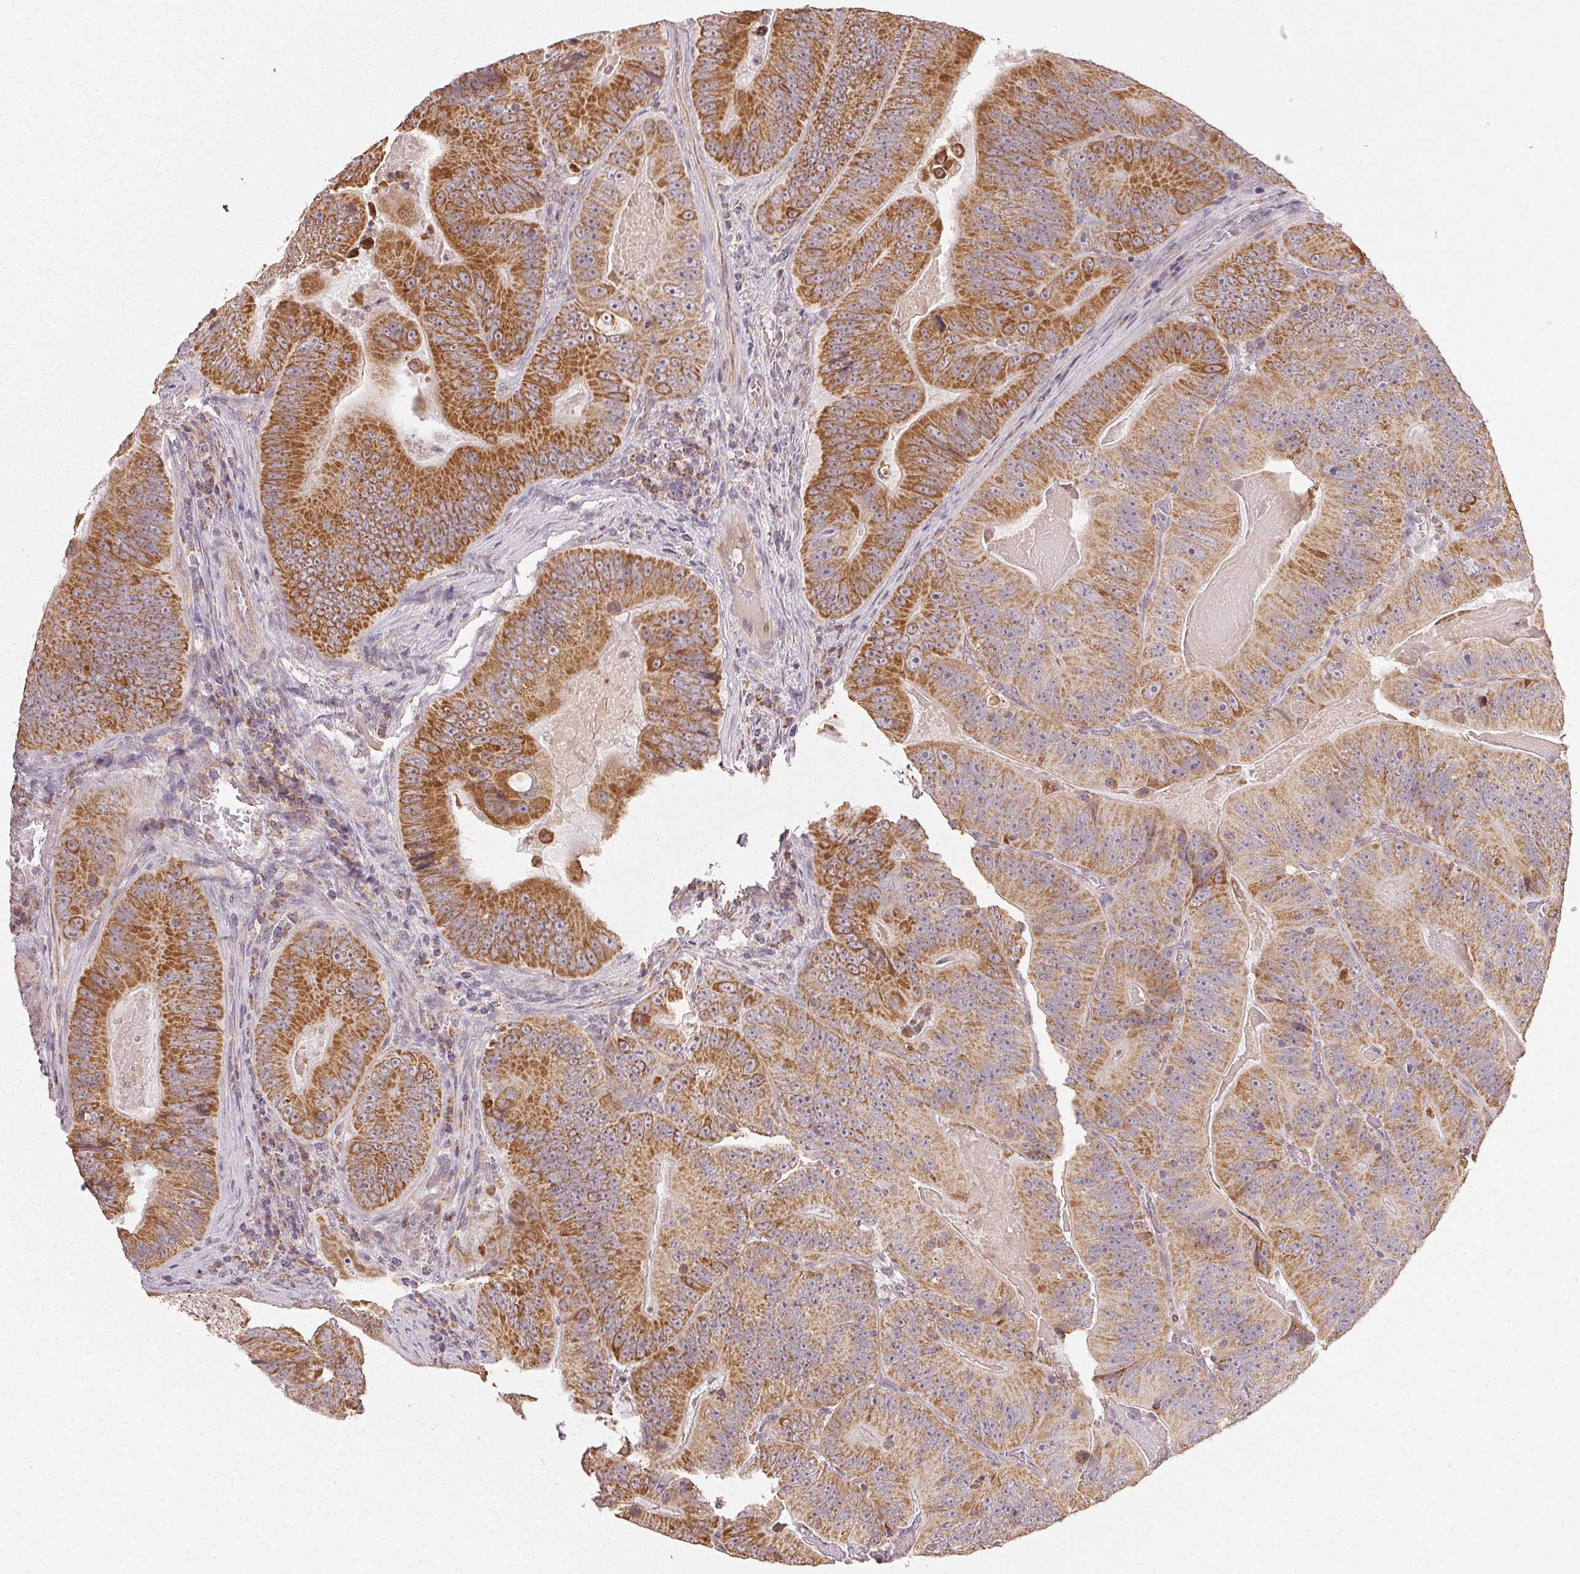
{"staining": {"intensity": "strong", "quantity": ">75%", "location": "cytoplasmic/membranous"}, "tissue": "colorectal cancer", "cell_type": "Tumor cells", "image_type": "cancer", "snomed": [{"axis": "morphology", "description": "Adenocarcinoma, NOS"}, {"axis": "topography", "description": "Colon"}], "caption": "Colorectal adenocarcinoma tissue demonstrates strong cytoplasmic/membranous positivity in approximately >75% of tumor cells", "gene": "CLASP1", "patient": {"sex": "female", "age": 86}}